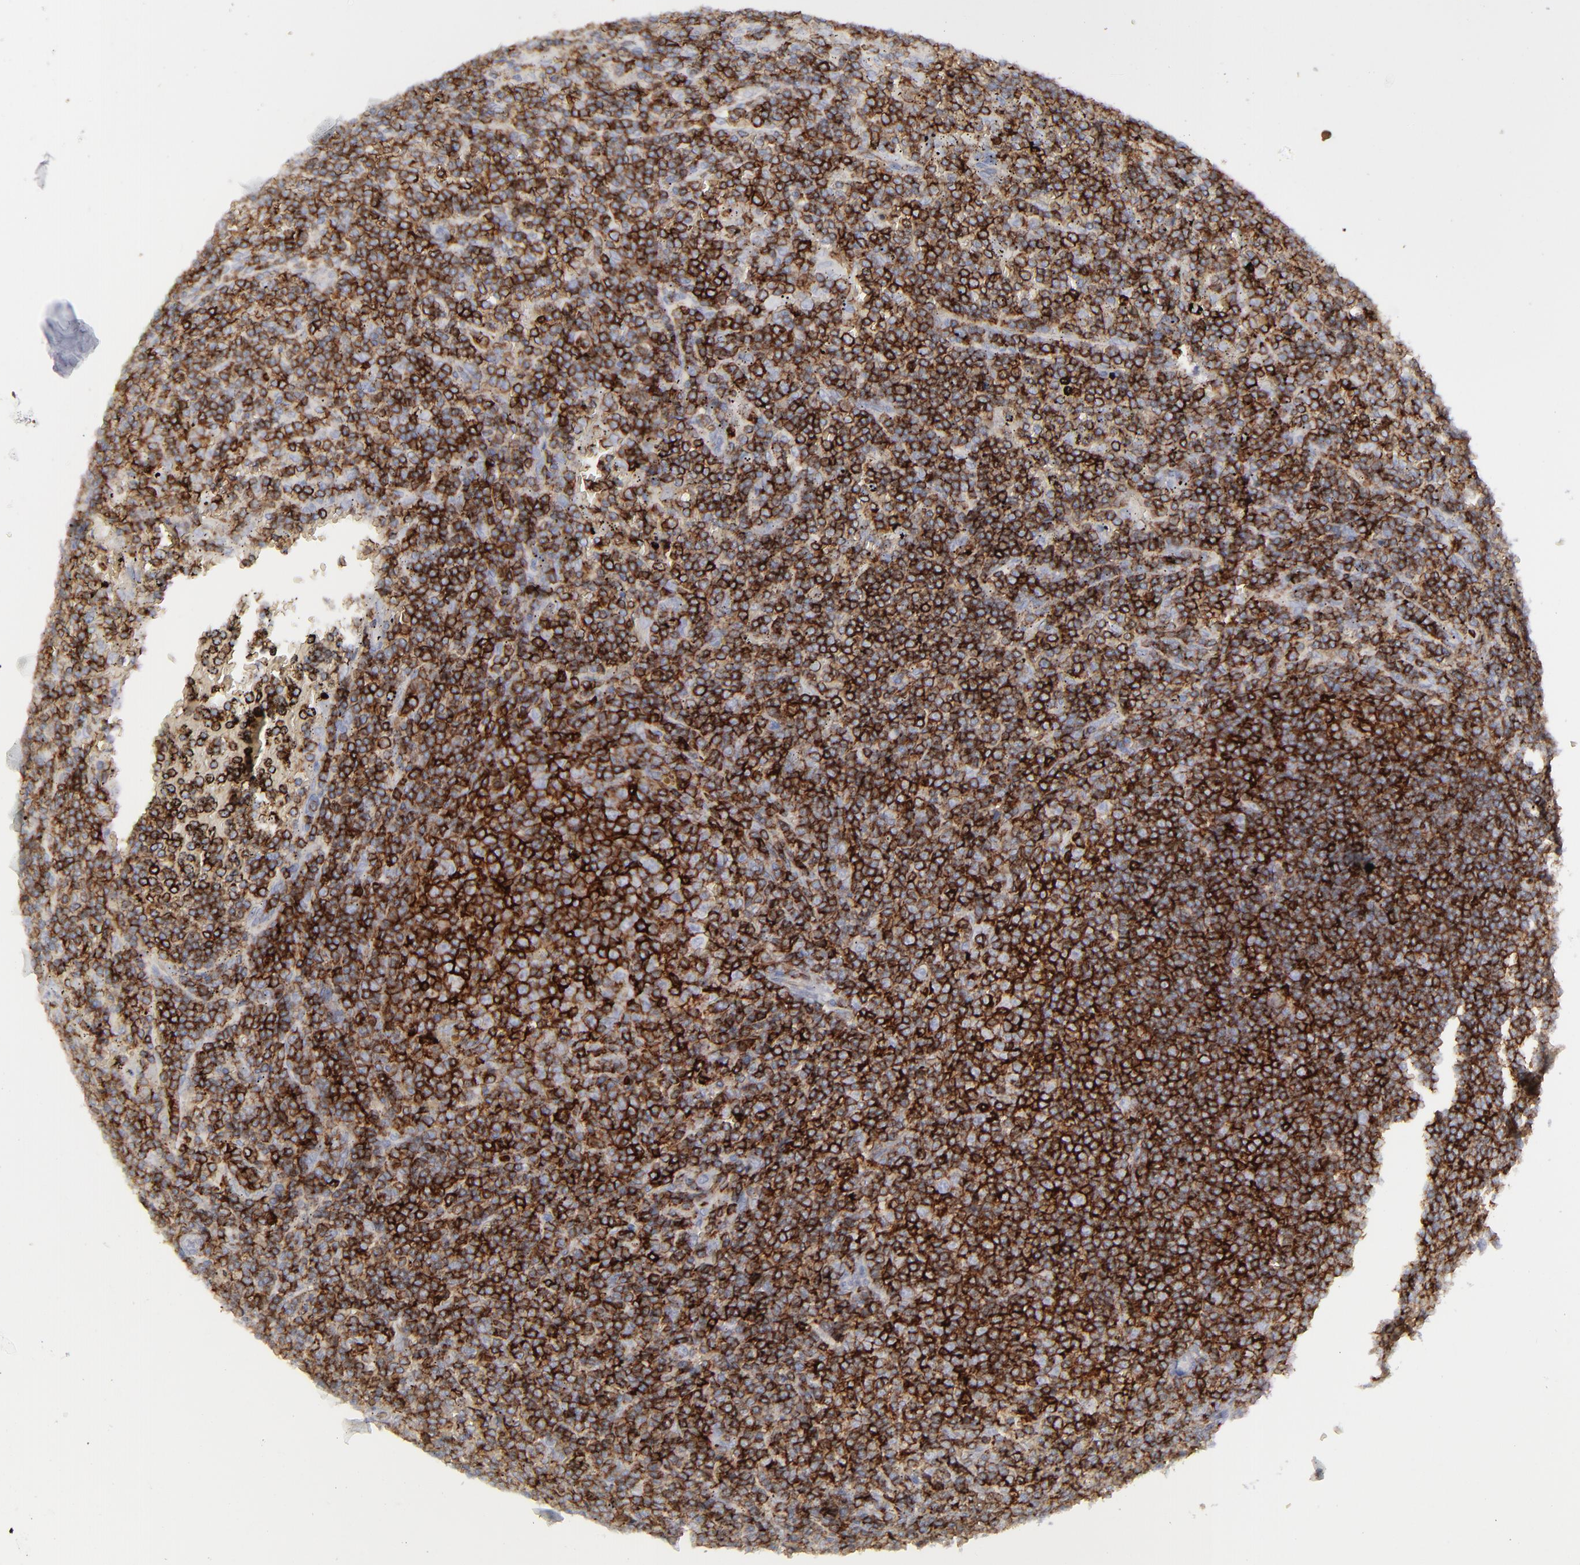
{"staining": {"intensity": "strong", "quantity": ">75%", "location": "cytoplasmic/membranous"}, "tissue": "lymphoma", "cell_type": "Tumor cells", "image_type": "cancer", "snomed": [{"axis": "morphology", "description": "Malignant lymphoma, non-Hodgkin's type, Low grade"}, {"axis": "topography", "description": "Spleen"}], "caption": "This histopathology image demonstrates immunohistochemistry staining of human lymphoma, with high strong cytoplasmic/membranous expression in about >75% of tumor cells.", "gene": "CD27", "patient": {"sex": "male", "age": 80}}